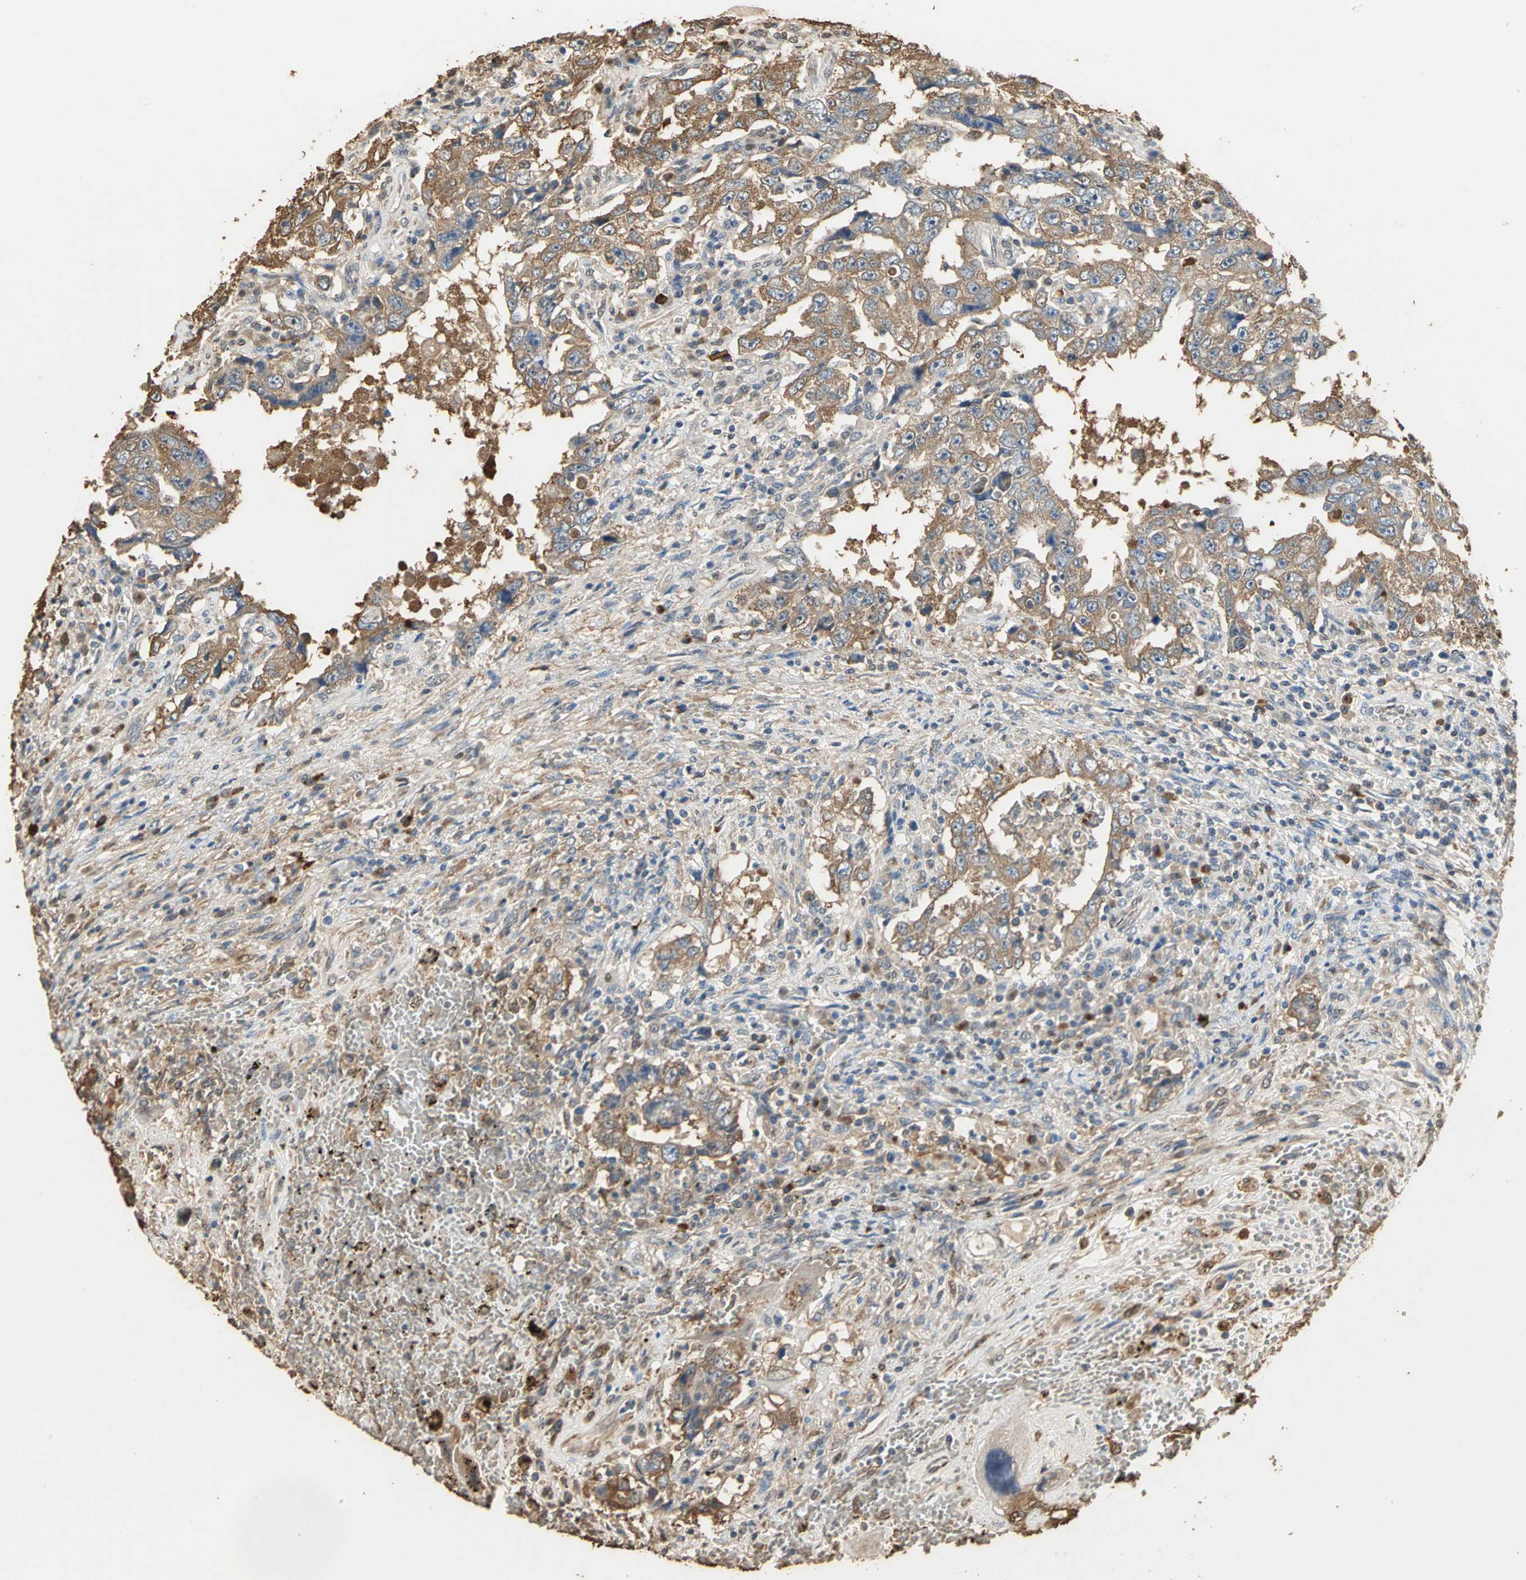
{"staining": {"intensity": "moderate", "quantity": ">75%", "location": "cytoplasmic/membranous"}, "tissue": "testis cancer", "cell_type": "Tumor cells", "image_type": "cancer", "snomed": [{"axis": "morphology", "description": "Carcinoma, Embryonal, NOS"}, {"axis": "topography", "description": "Testis"}], "caption": "Testis embryonal carcinoma was stained to show a protein in brown. There is medium levels of moderate cytoplasmic/membranous staining in approximately >75% of tumor cells. Using DAB (3,3'-diaminobenzidine) (brown) and hematoxylin (blue) stains, captured at high magnification using brightfield microscopy.", "gene": "GAPDH", "patient": {"sex": "male", "age": 26}}